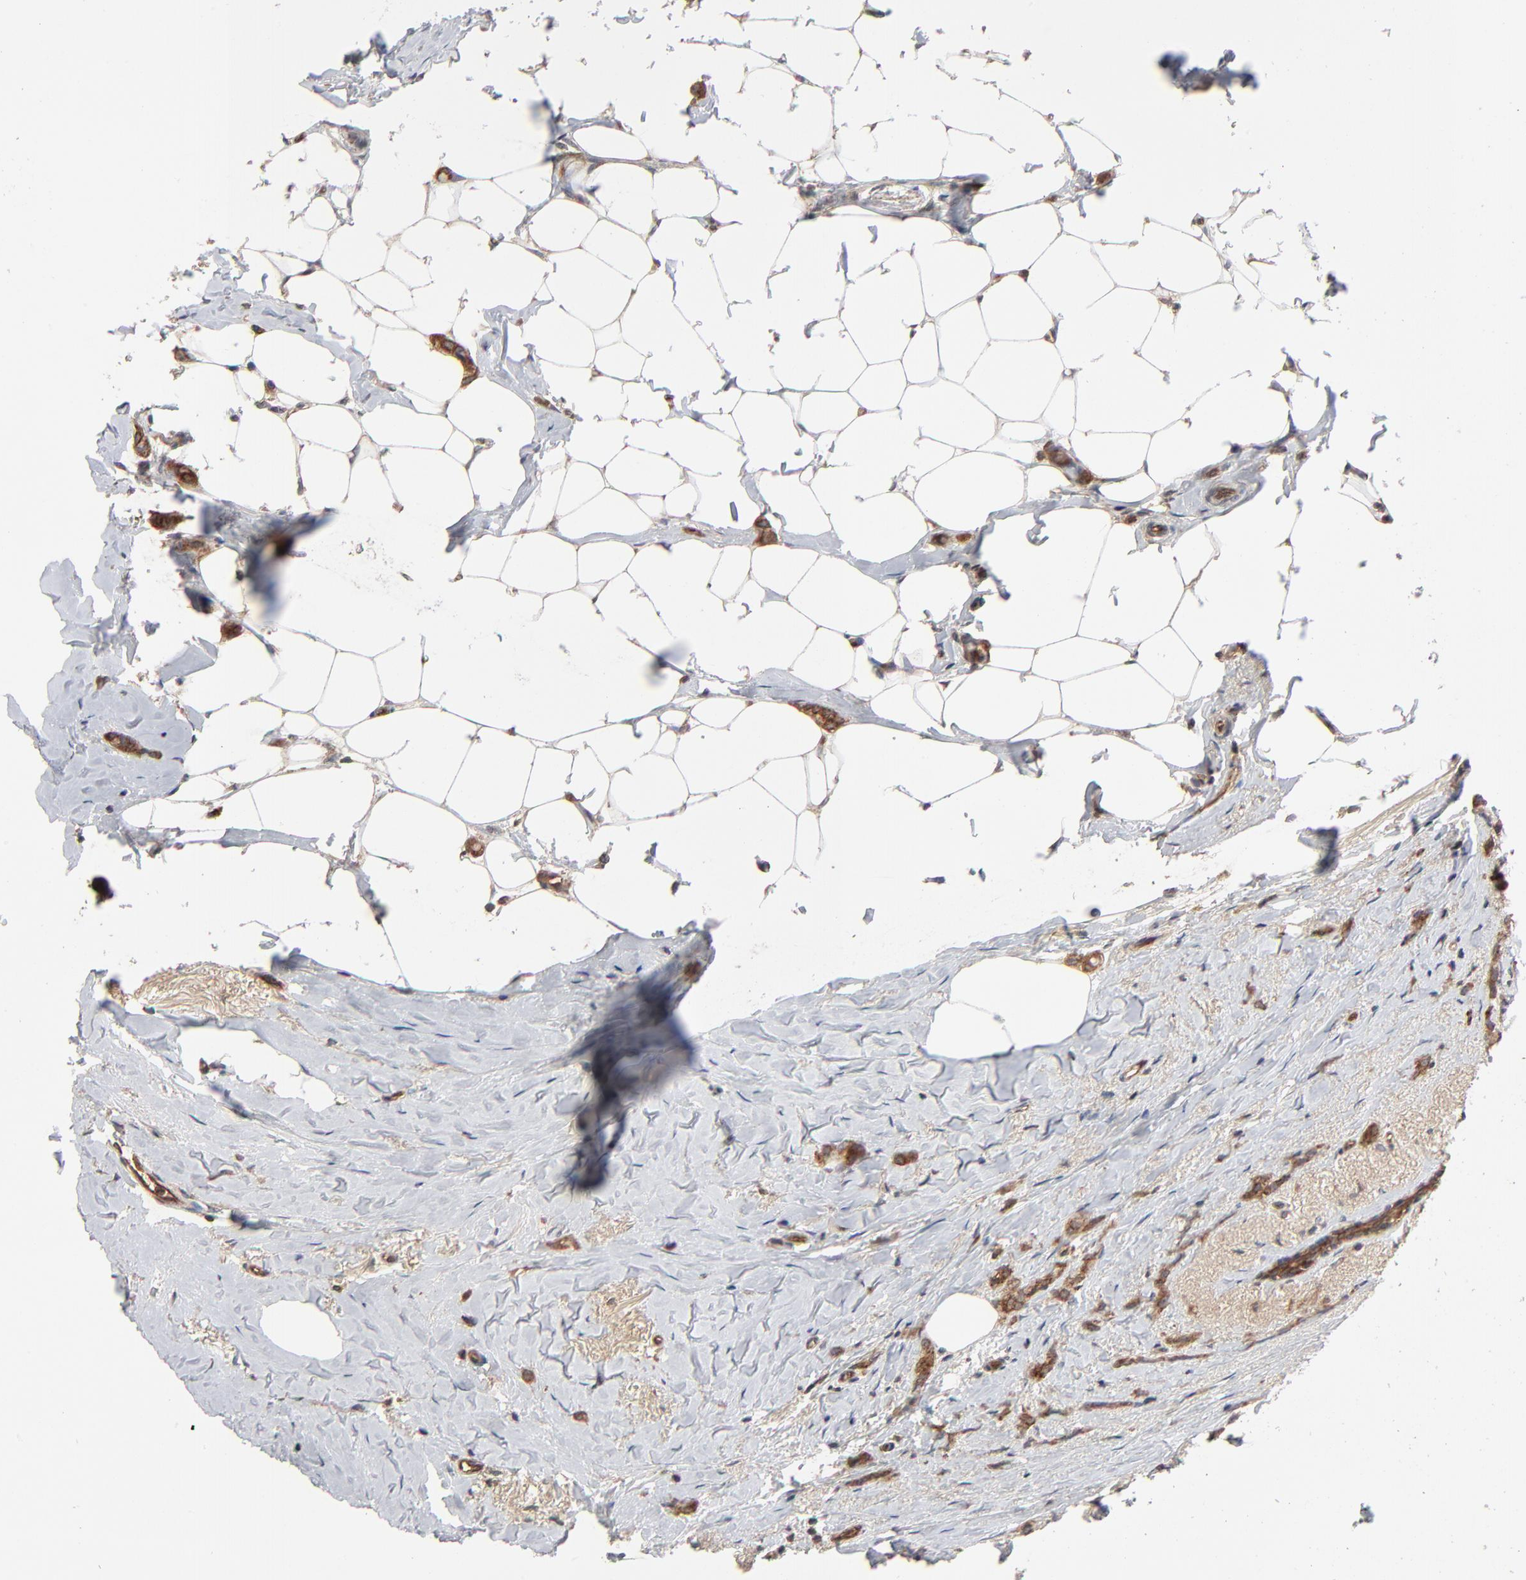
{"staining": {"intensity": "strong", "quantity": ">75%", "location": "cytoplasmic/membranous"}, "tissue": "breast cancer", "cell_type": "Tumor cells", "image_type": "cancer", "snomed": [{"axis": "morphology", "description": "Lobular carcinoma"}, {"axis": "topography", "description": "Breast"}], "caption": "Immunohistochemistry (IHC) histopathology image of neoplastic tissue: human lobular carcinoma (breast) stained using immunohistochemistry demonstrates high levels of strong protein expression localized specifically in the cytoplasmic/membranous of tumor cells, appearing as a cytoplasmic/membranous brown color.", "gene": "ABLIM3", "patient": {"sex": "female", "age": 55}}